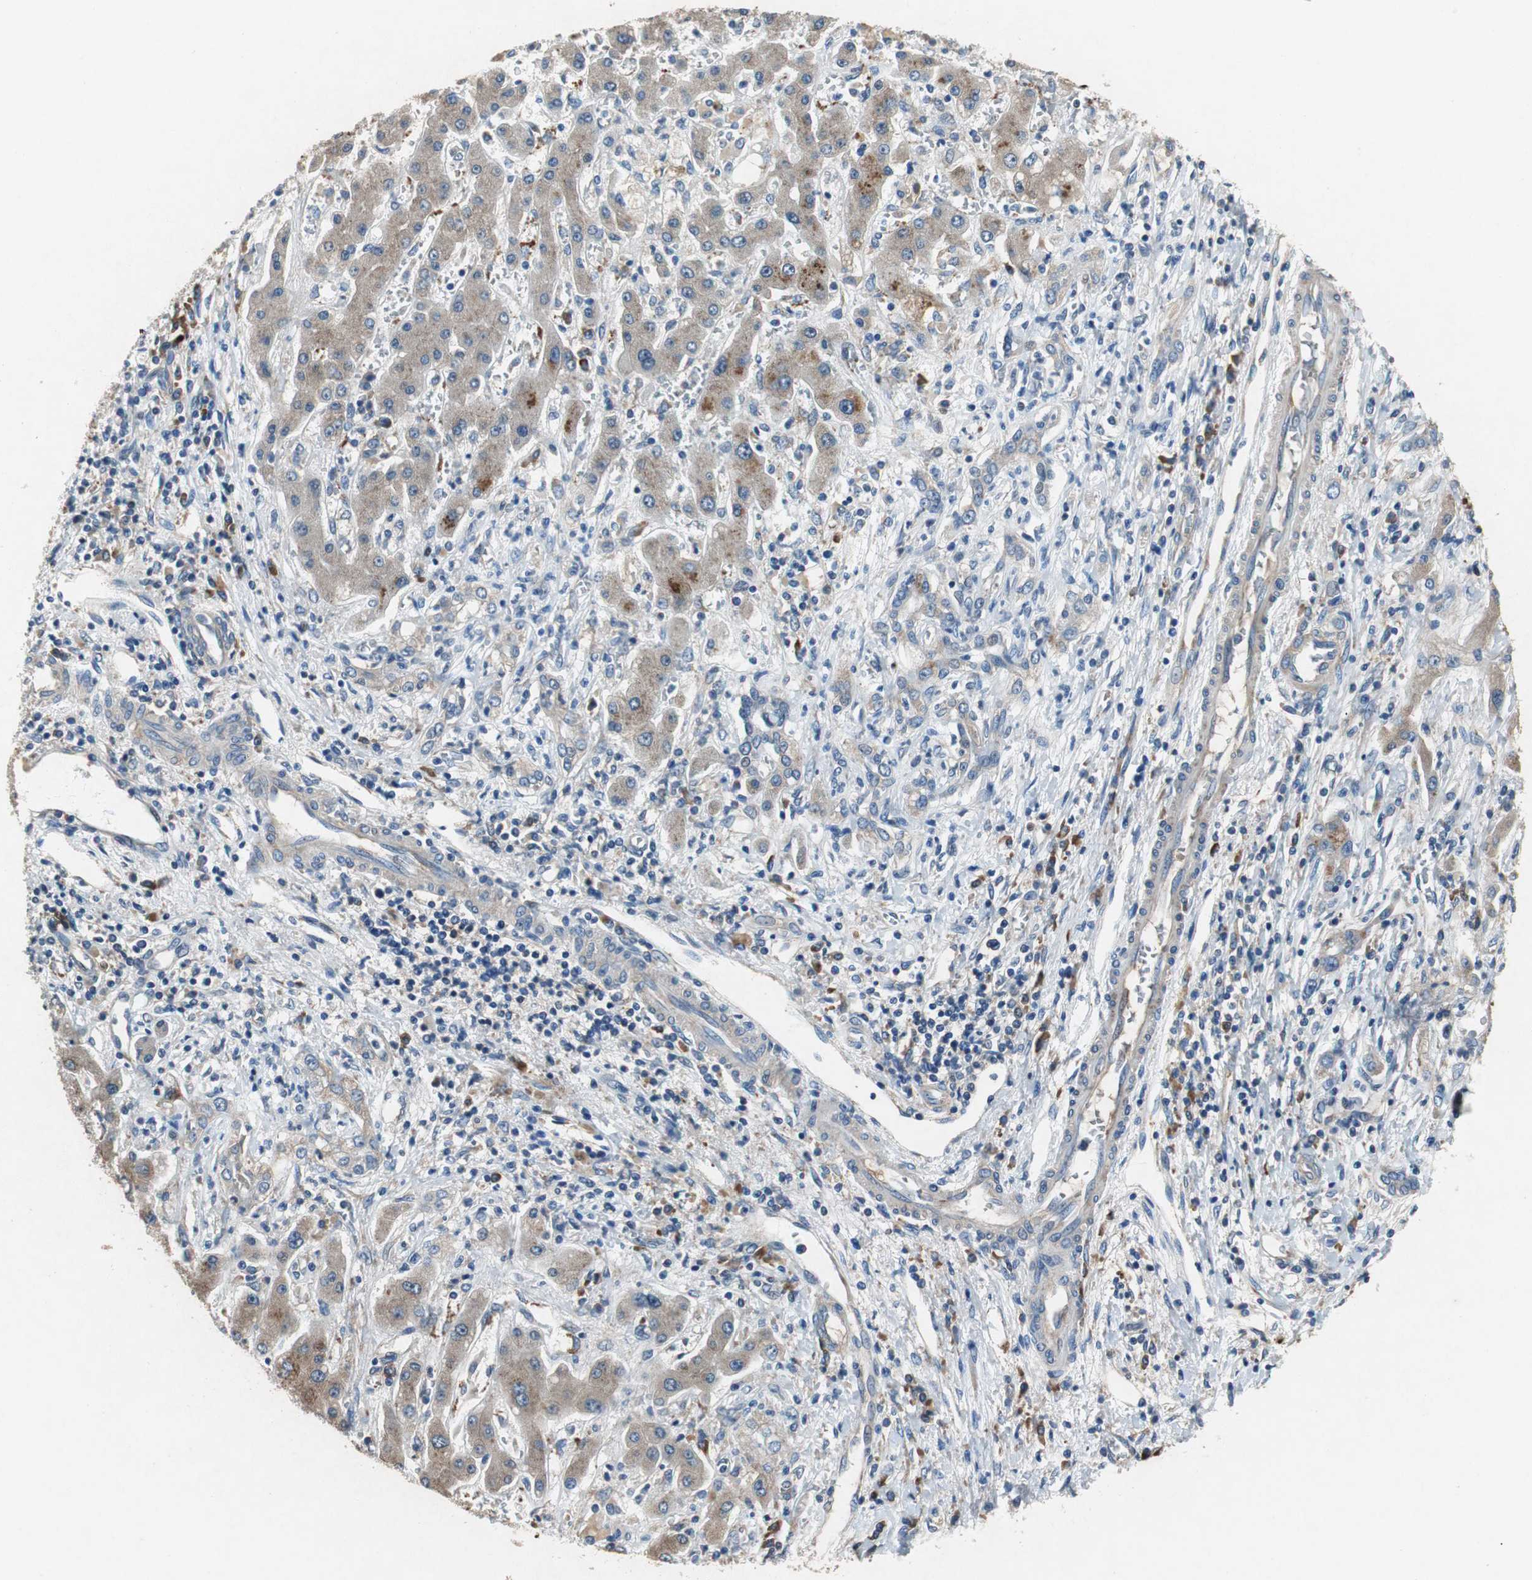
{"staining": {"intensity": "weak", "quantity": "25%-75%", "location": "cytoplasmic/membranous"}, "tissue": "liver cancer", "cell_type": "Tumor cells", "image_type": "cancer", "snomed": [{"axis": "morphology", "description": "Cholangiocarcinoma"}, {"axis": "topography", "description": "Liver"}], "caption": "Liver cancer (cholangiocarcinoma) stained with IHC reveals weak cytoplasmic/membranous expression in about 25%-75% of tumor cells. (DAB = brown stain, brightfield microscopy at high magnification).", "gene": "RPL35", "patient": {"sex": "male", "age": 50}}